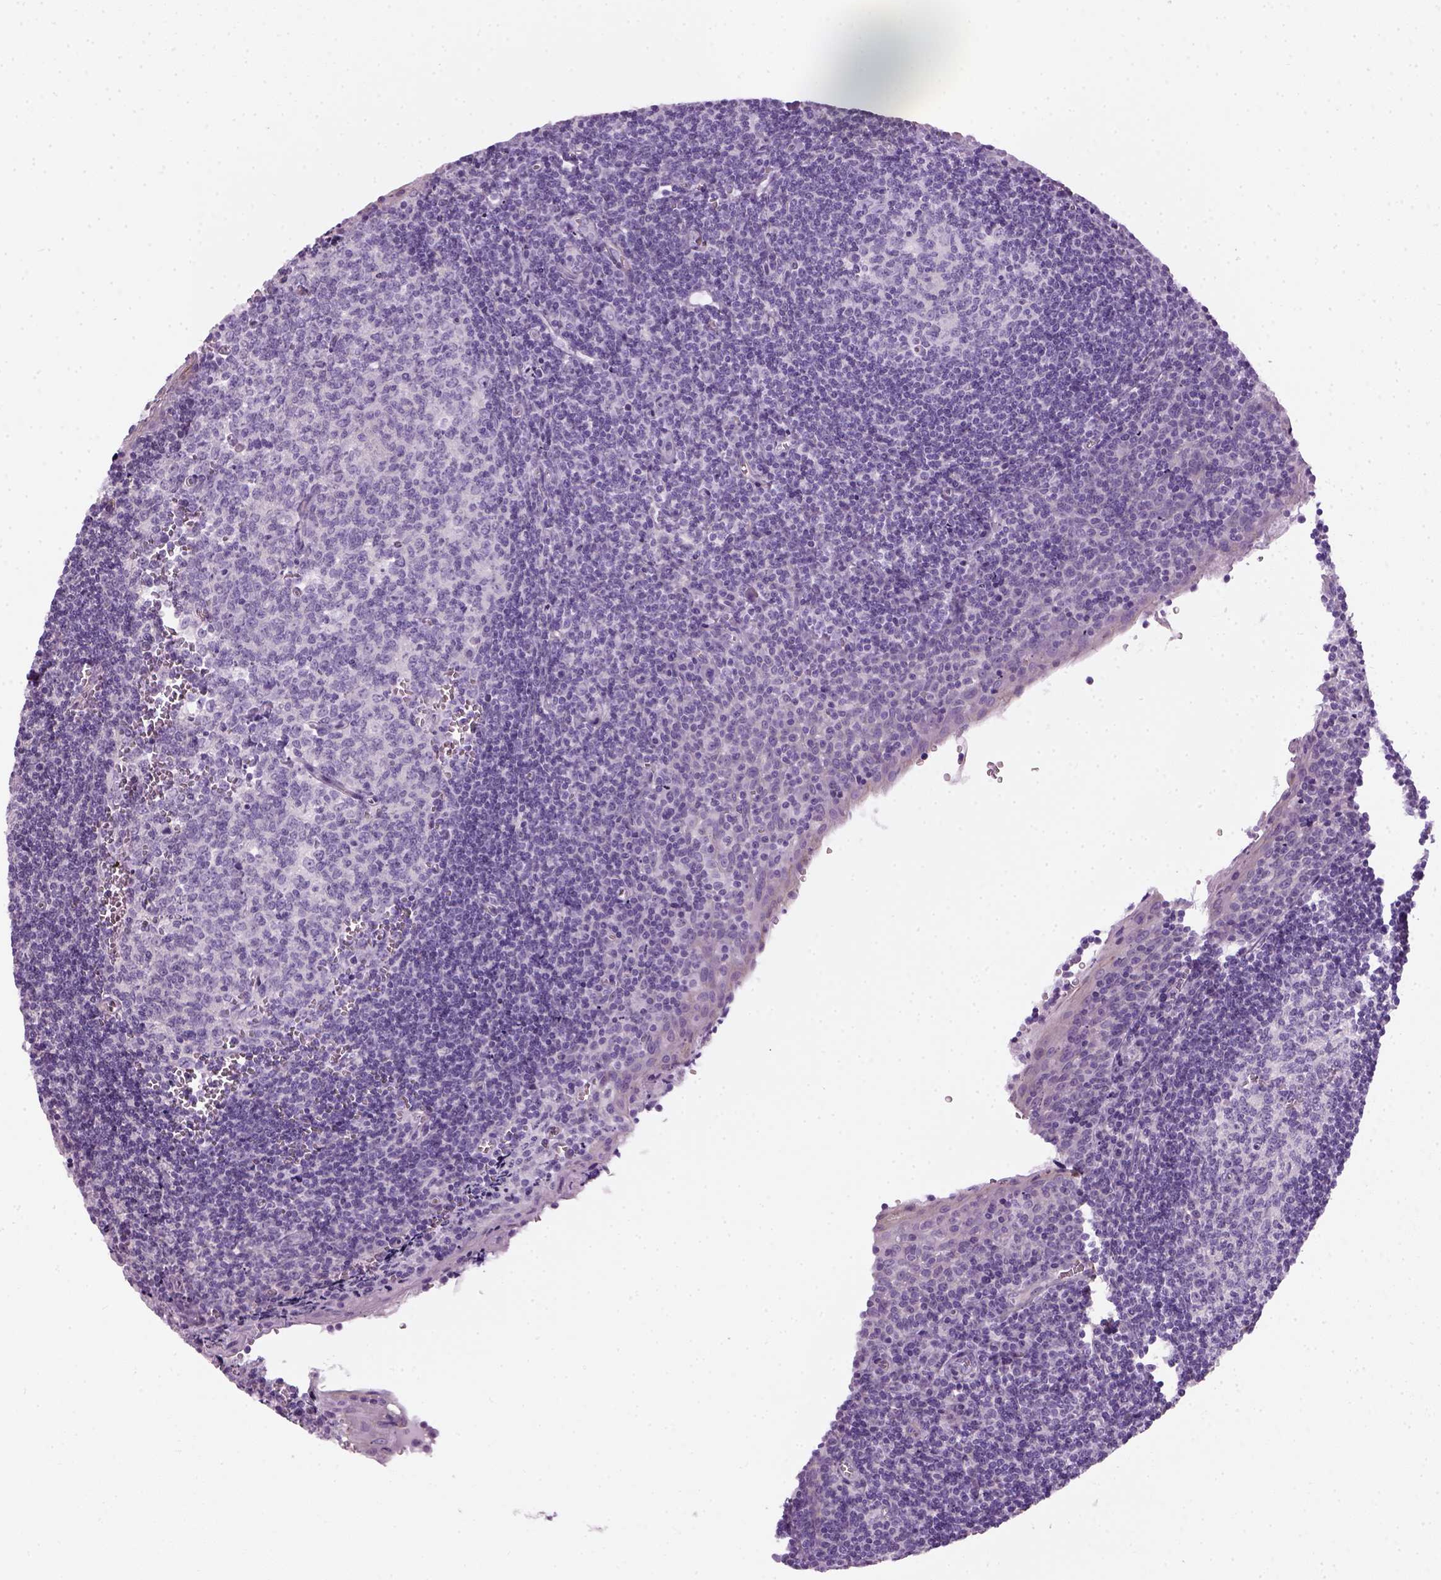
{"staining": {"intensity": "negative", "quantity": "none", "location": "none"}, "tissue": "tonsil", "cell_type": "Germinal center cells", "image_type": "normal", "snomed": [{"axis": "morphology", "description": "Normal tissue, NOS"}, {"axis": "morphology", "description": "Inflammation, NOS"}, {"axis": "topography", "description": "Tonsil"}], "caption": "Immunohistochemistry (IHC) of benign tonsil shows no staining in germinal center cells. (IHC, brightfield microscopy, high magnification).", "gene": "FAM161A", "patient": {"sex": "female", "age": 31}}